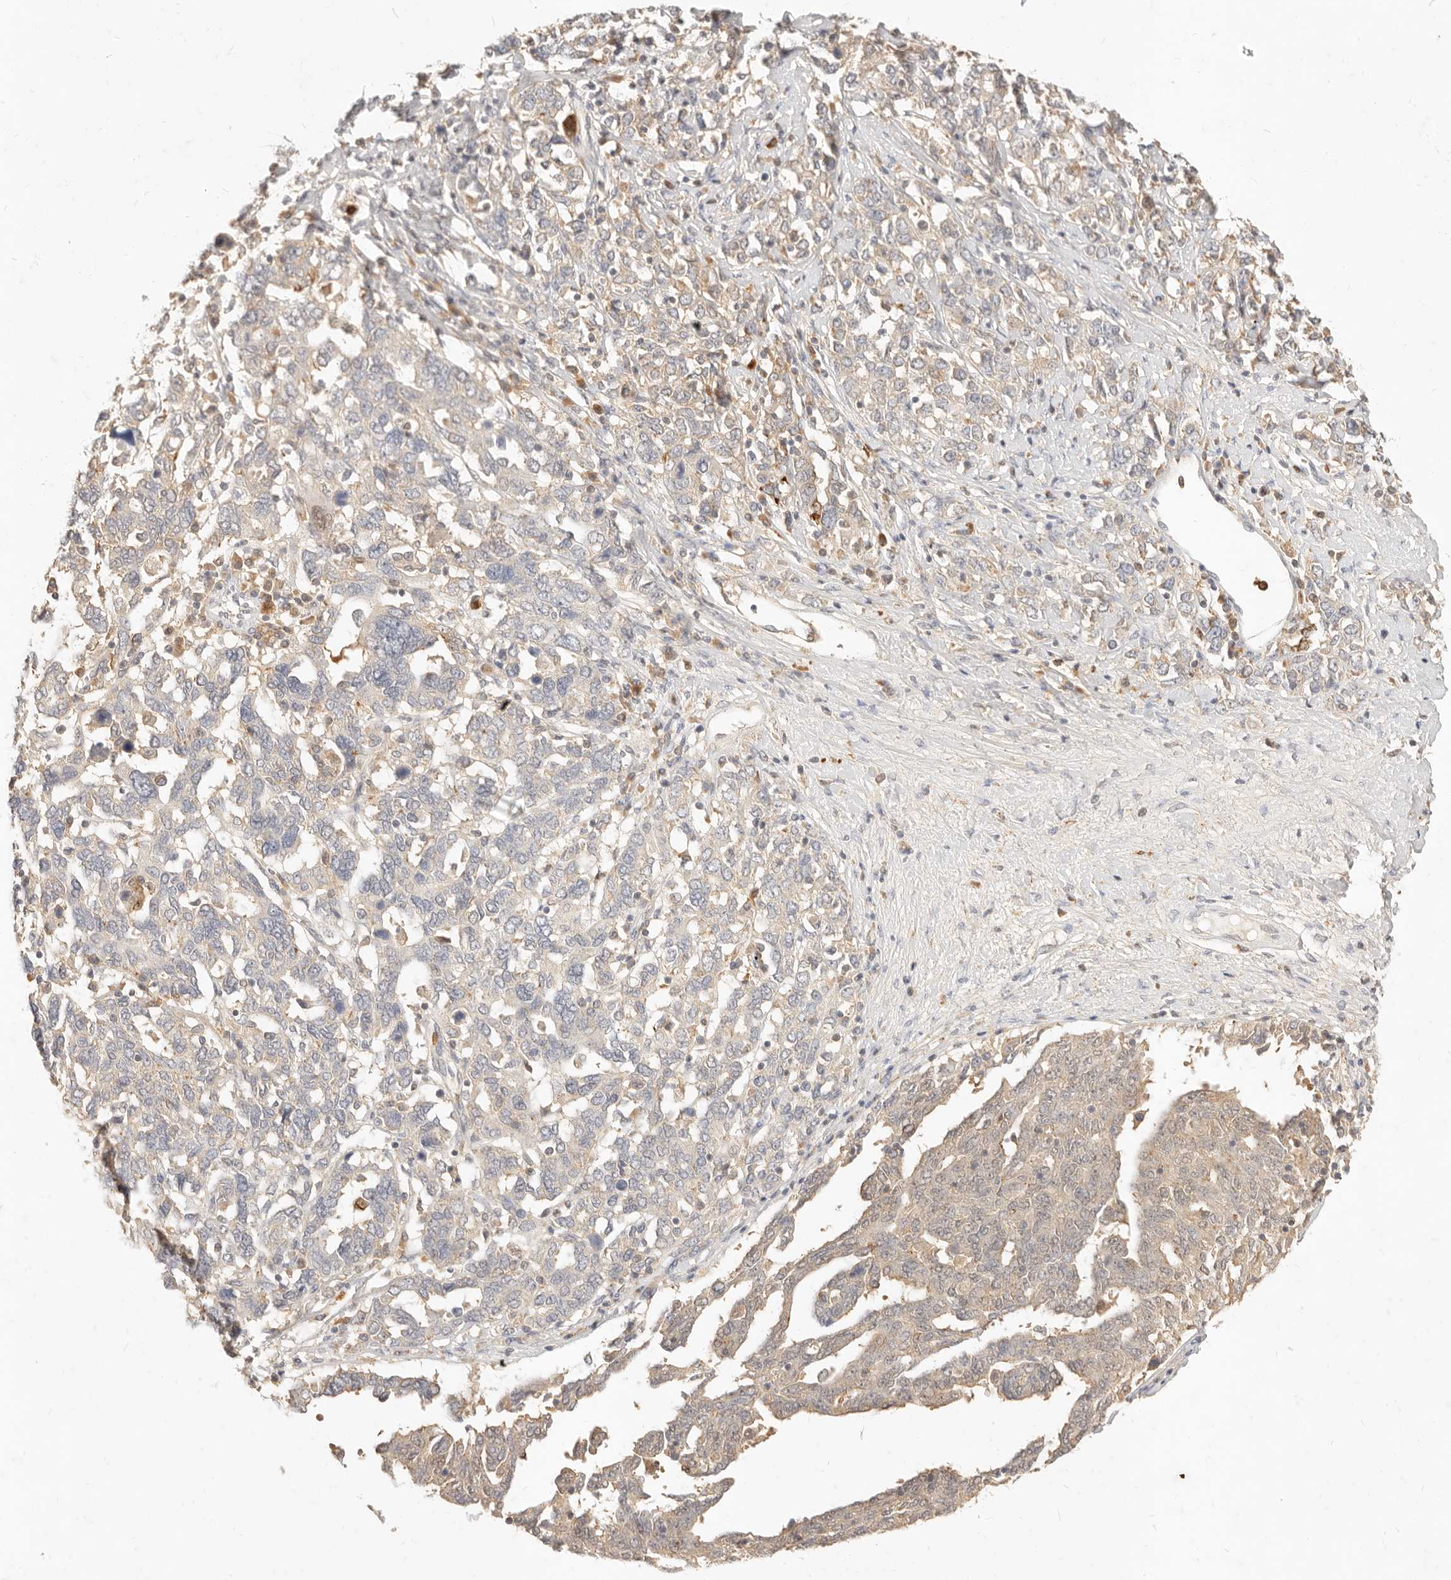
{"staining": {"intensity": "weak", "quantity": "25%-75%", "location": "cytoplasmic/membranous"}, "tissue": "ovarian cancer", "cell_type": "Tumor cells", "image_type": "cancer", "snomed": [{"axis": "morphology", "description": "Carcinoma, endometroid"}, {"axis": "topography", "description": "Ovary"}], "caption": "Protein expression by IHC demonstrates weak cytoplasmic/membranous expression in approximately 25%-75% of tumor cells in endometroid carcinoma (ovarian). The staining is performed using DAB brown chromogen to label protein expression. The nuclei are counter-stained blue using hematoxylin.", "gene": "TMTC2", "patient": {"sex": "female", "age": 62}}